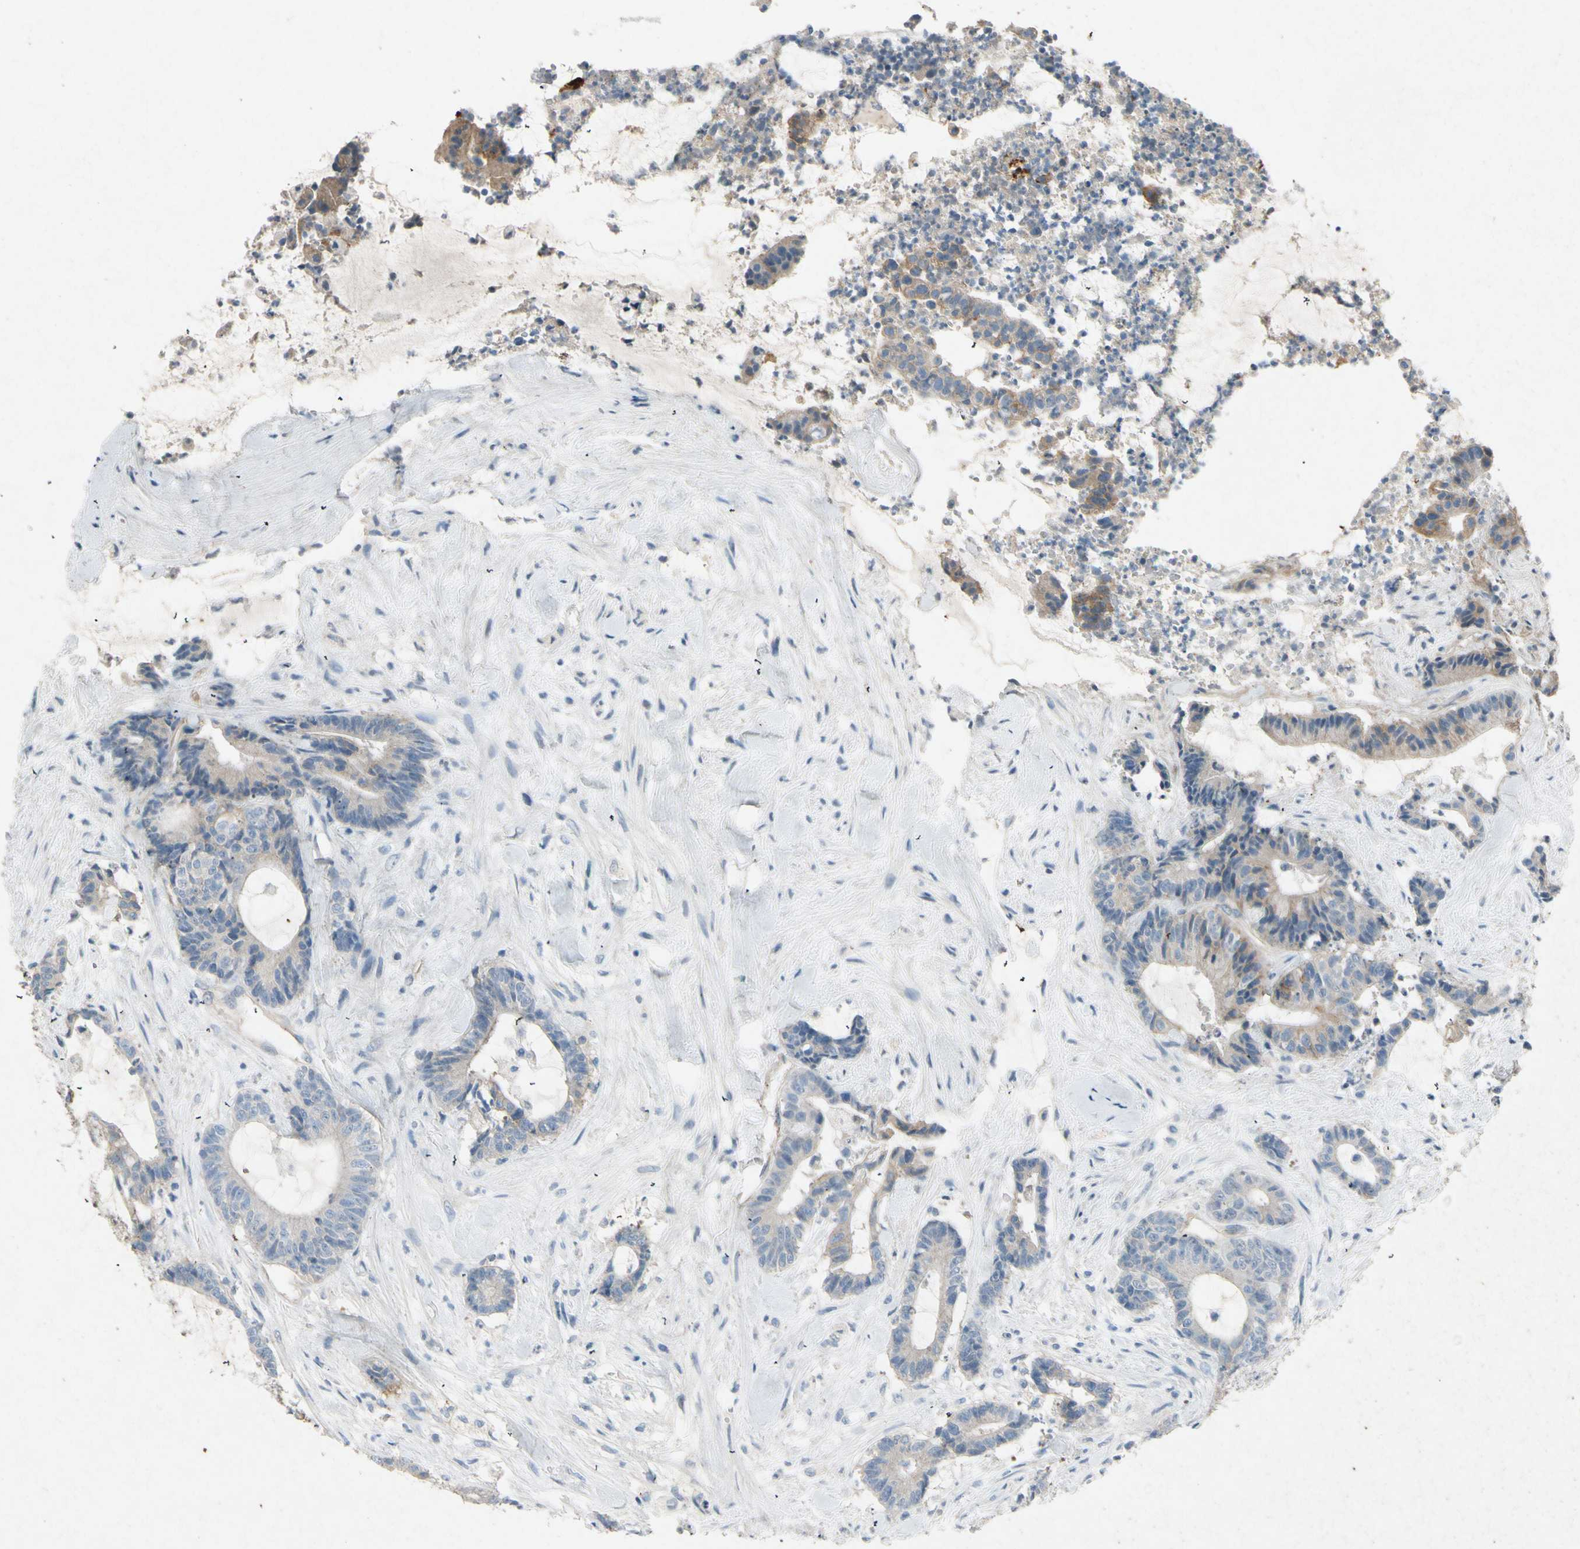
{"staining": {"intensity": "weak", "quantity": ">75%", "location": "cytoplasmic/membranous"}, "tissue": "colorectal cancer", "cell_type": "Tumor cells", "image_type": "cancer", "snomed": [{"axis": "morphology", "description": "Adenocarcinoma, NOS"}, {"axis": "topography", "description": "Colon"}], "caption": "IHC of colorectal adenocarcinoma shows low levels of weak cytoplasmic/membranous positivity in approximately >75% of tumor cells.", "gene": "ITGA3", "patient": {"sex": "female", "age": 84}}